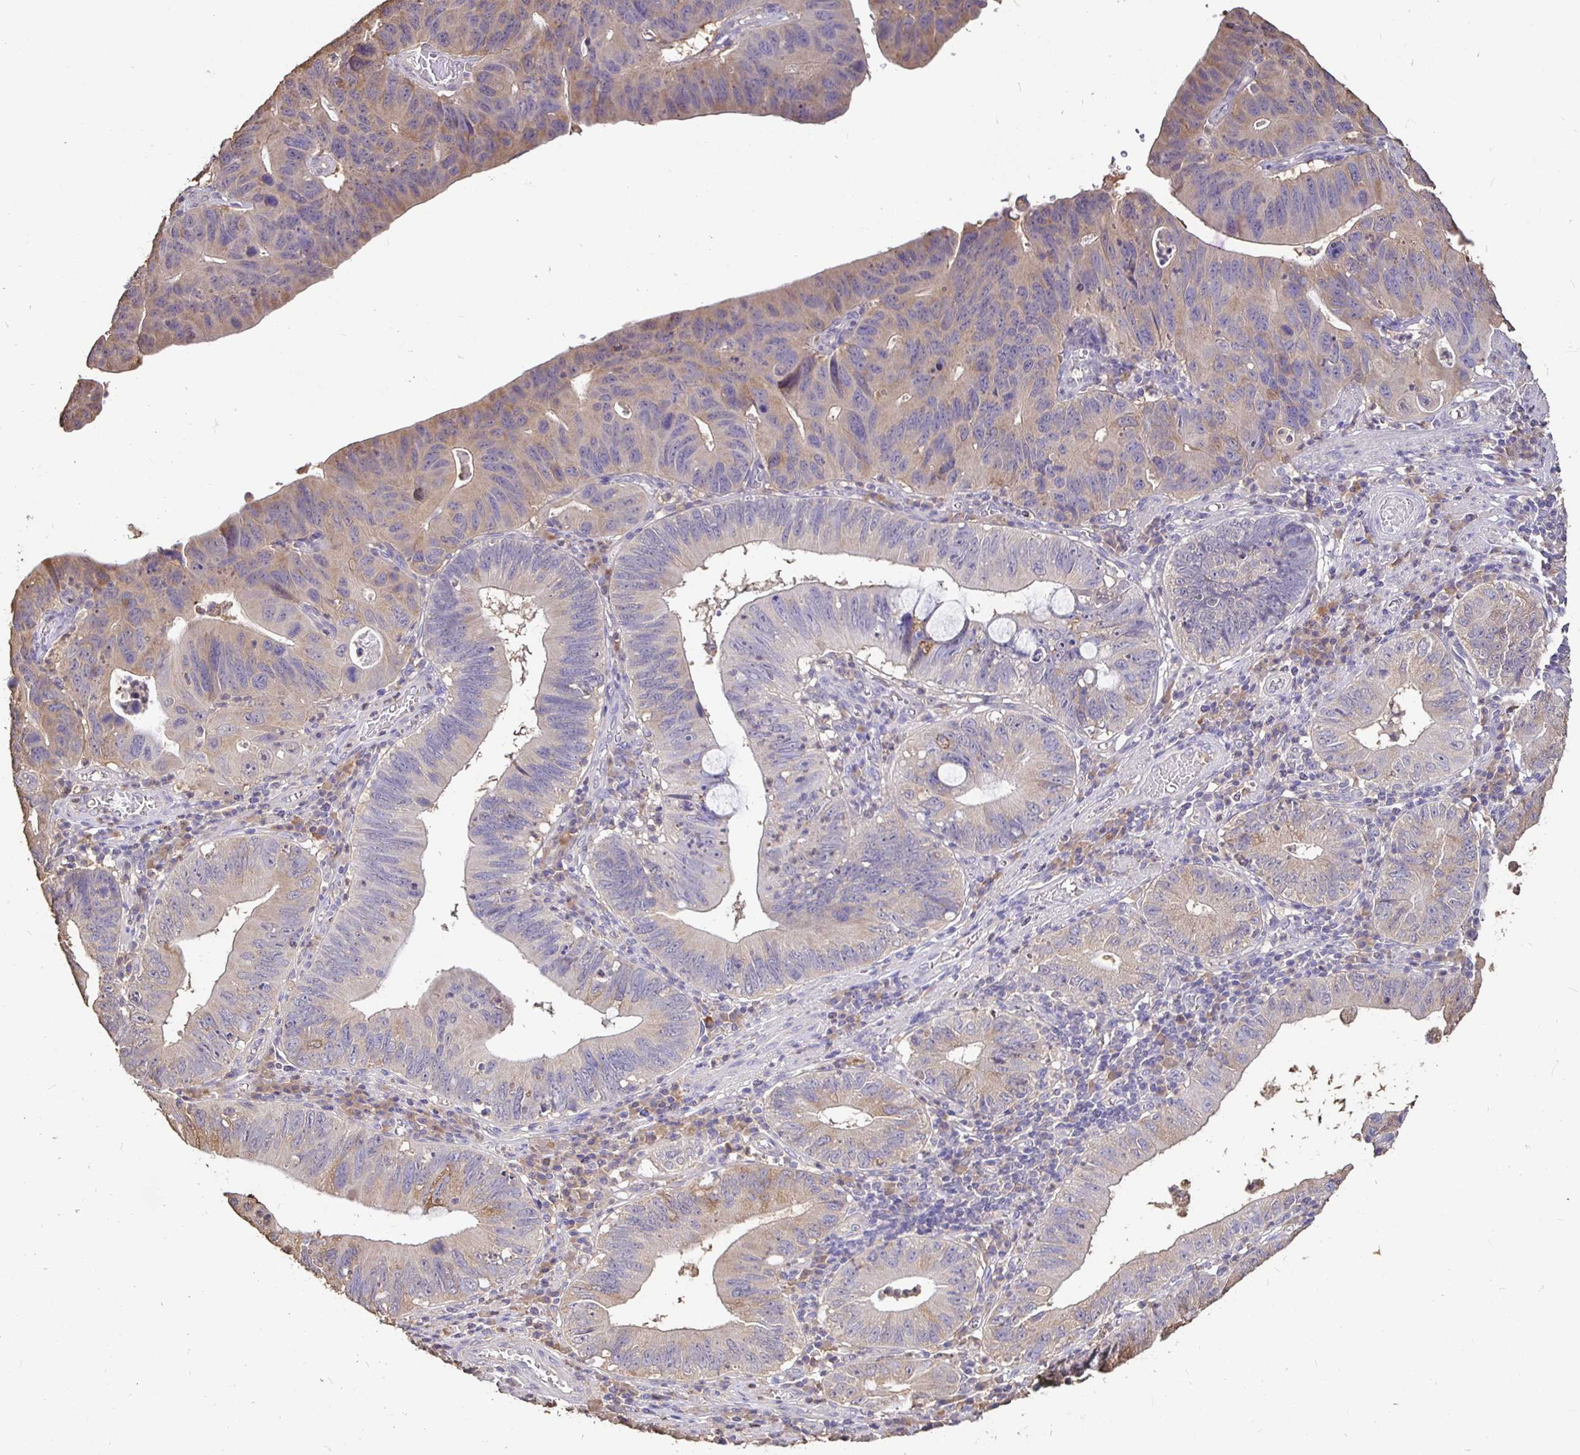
{"staining": {"intensity": "weak", "quantity": "<25%", "location": "cytoplasmic/membranous"}, "tissue": "stomach cancer", "cell_type": "Tumor cells", "image_type": "cancer", "snomed": [{"axis": "morphology", "description": "Adenocarcinoma, NOS"}, {"axis": "topography", "description": "Stomach"}], "caption": "Tumor cells show no significant protein positivity in adenocarcinoma (stomach). (Brightfield microscopy of DAB (3,3'-diaminobenzidine) immunohistochemistry at high magnification).", "gene": "MAPK8IP3", "patient": {"sex": "male", "age": 59}}